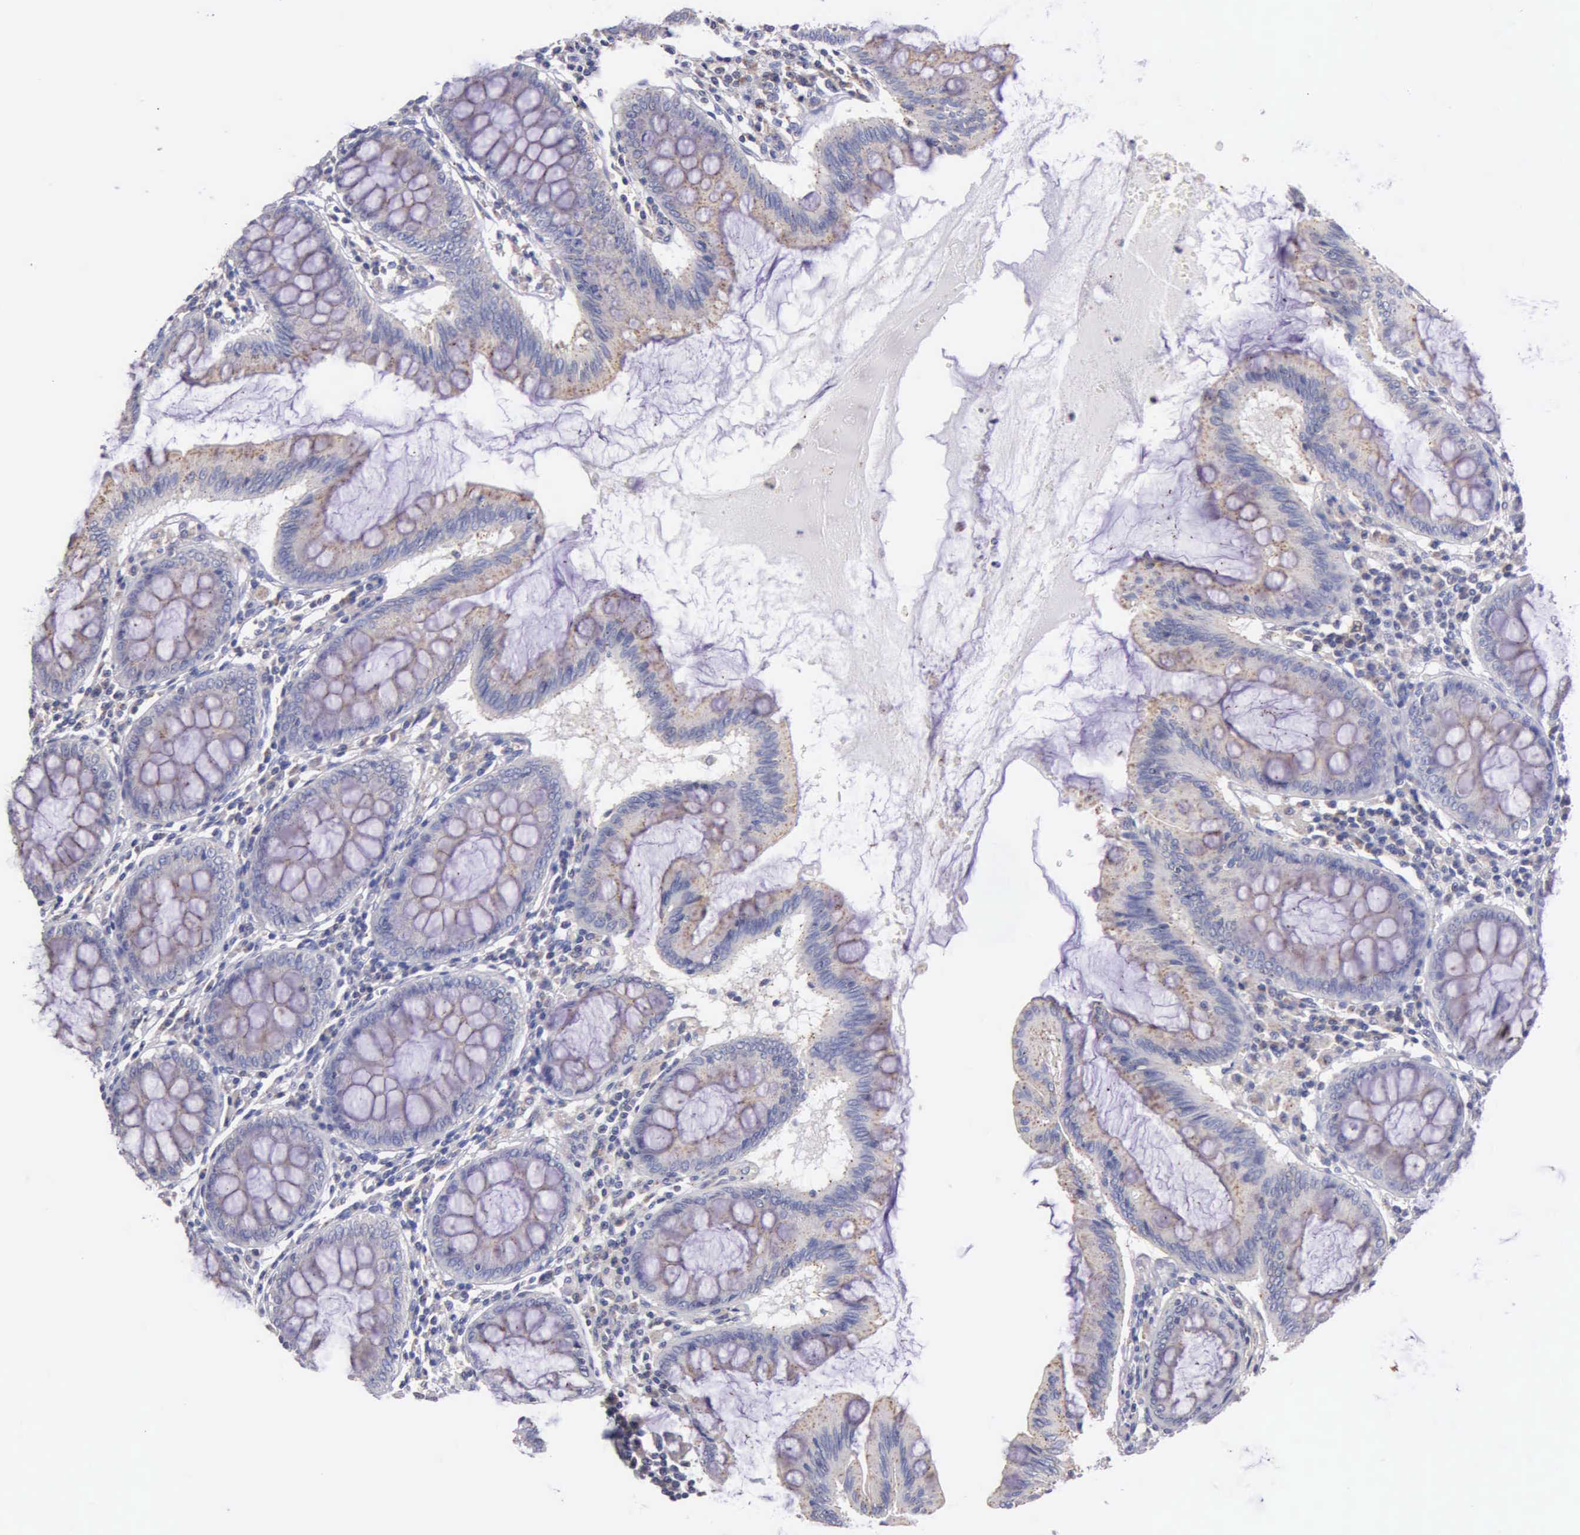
{"staining": {"intensity": "negative", "quantity": "none", "location": "none"}, "tissue": "colon", "cell_type": "Endothelial cells", "image_type": "normal", "snomed": [{"axis": "morphology", "description": "Normal tissue, NOS"}, {"axis": "topography", "description": "Colon"}], "caption": "DAB (3,3'-diaminobenzidine) immunohistochemical staining of benign colon shows no significant staining in endothelial cells.", "gene": "CTAGE15", "patient": {"sex": "male", "age": 62}}